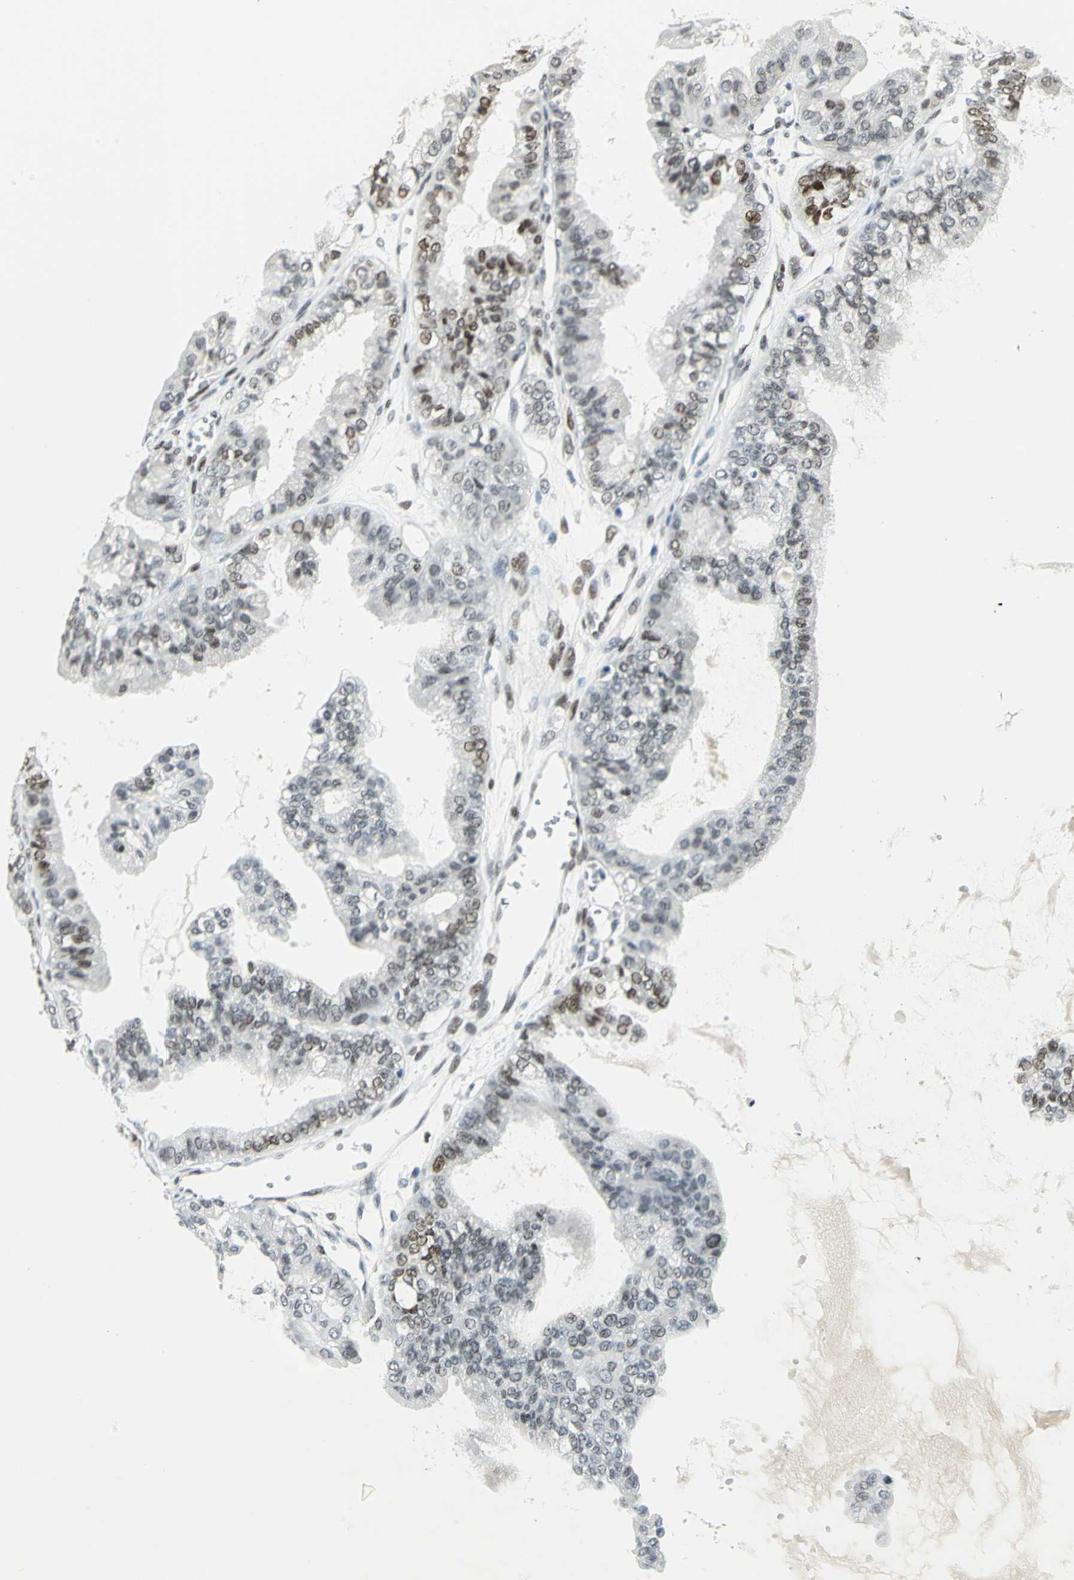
{"staining": {"intensity": "moderate", "quantity": ">75%", "location": "nuclear"}, "tissue": "ovarian cancer", "cell_type": "Tumor cells", "image_type": "cancer", "snomed": [{"axis": "morphology", "description": "Carcinoma, NOS"}, {"axis": "morphology", "description": "Carcinoma, endometroid"}, {"axis": "topography", "description": "Ovary"}], "caption": "Immunohistochemistry of human endometroid carcinoma (ovarian) reveals medium levels of moderate nuclear expression in approximately >75% of tumor cells.", "gene": "MEIS2", "patient": {"sex": "female", "age": 50}}